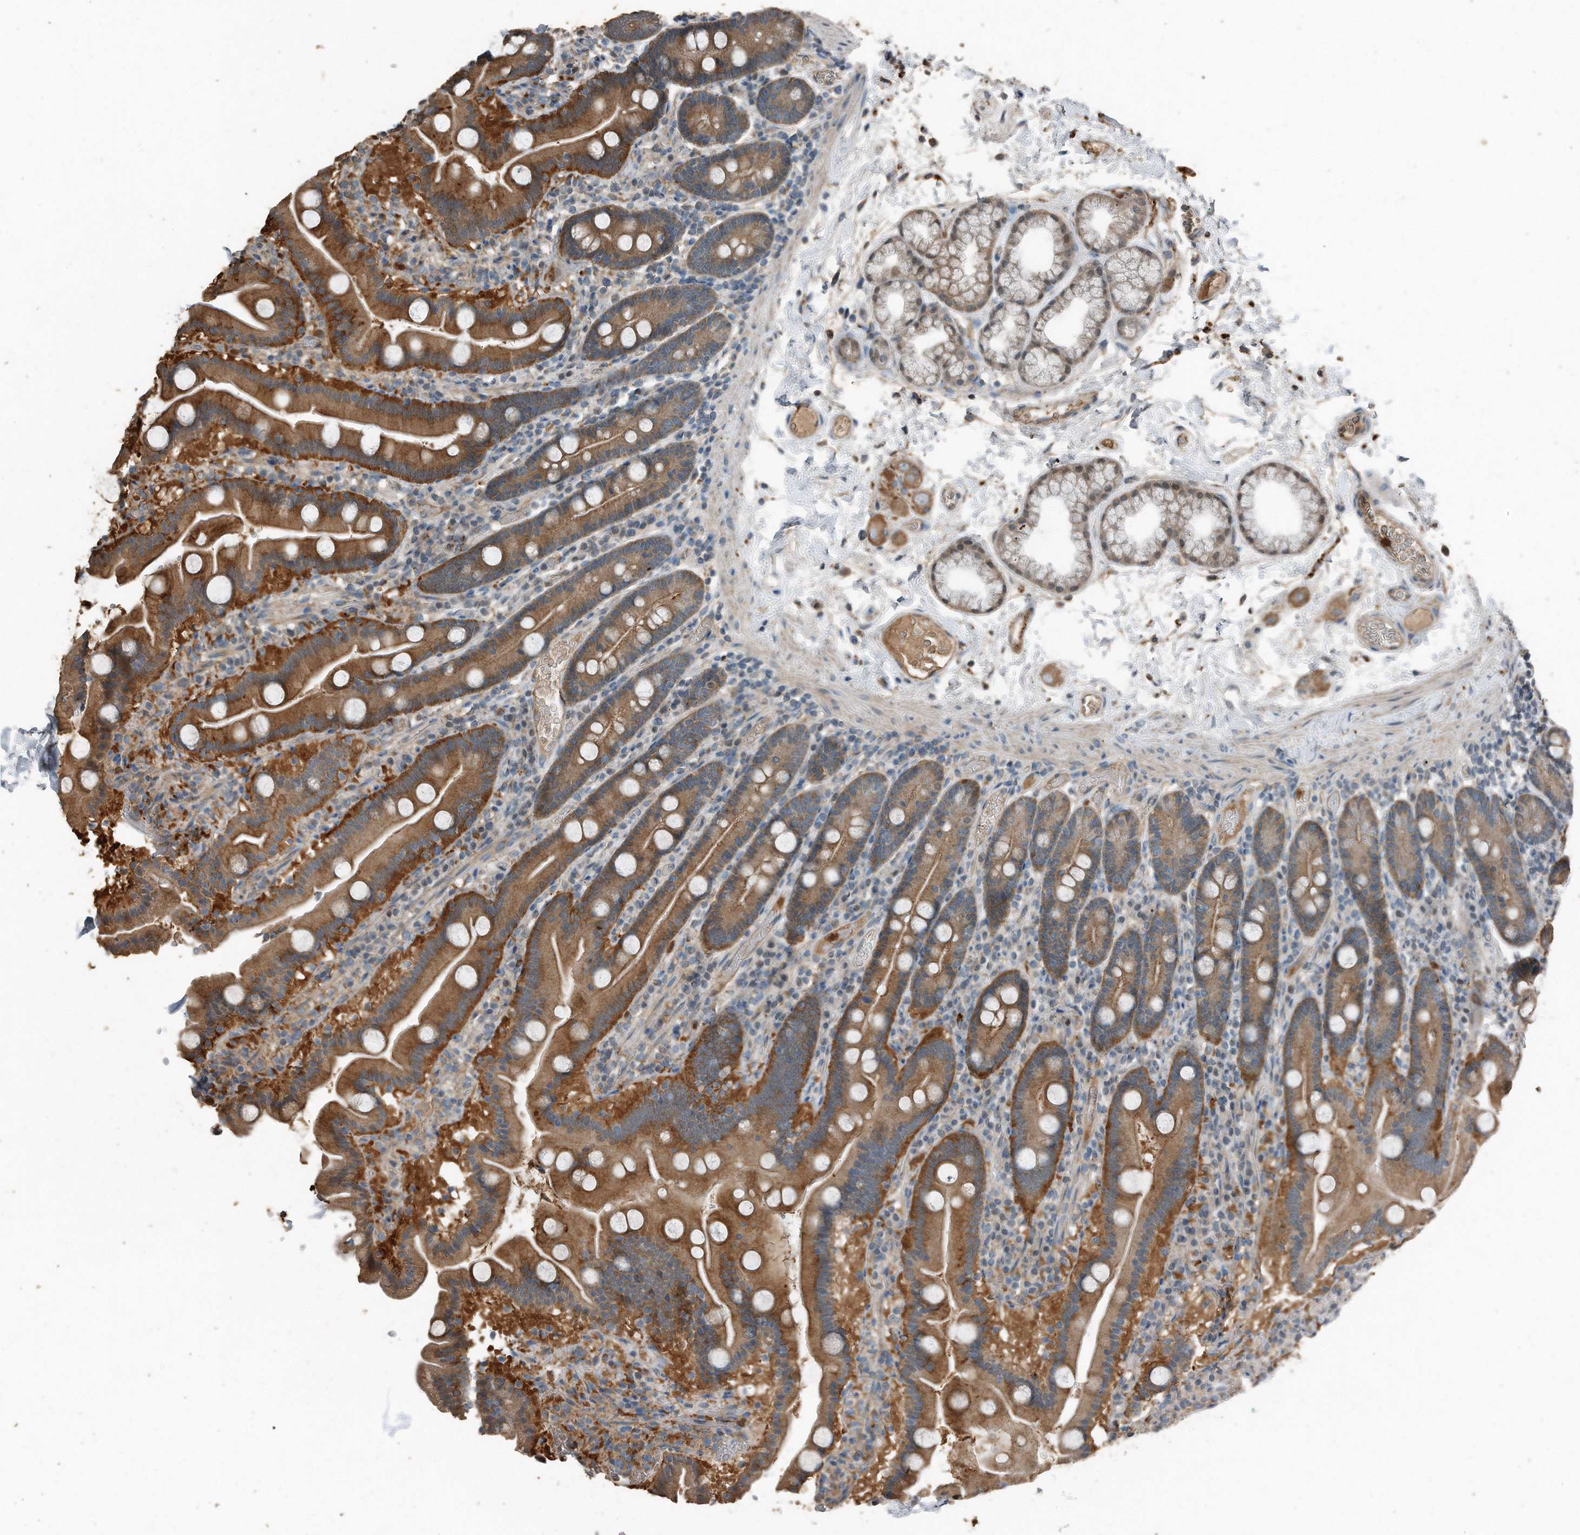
{"staining": {"intensity": "moderate", "quantity": ">75%", "location": "cytoplasmic/membranous"}, "tissue": "duodenum", "cell_type": "Glandular cells", "image_type": "normal", "snomed": [{"axis": "morphology", "description": "Normal tissue, NOS"}, {"axis": "topography", "description": "Duodenum"}], "caption": "DAB immunohistochemical staining of normal human duodenum exhibits moderate cytoplasmic/membranous protein positivity in approximately >75% of glandular cells. The protein of interest is shown in brown color, while the nuclei are stained blue.", "gene": "C9", "patient": {"sex": "male", "age": 55}}